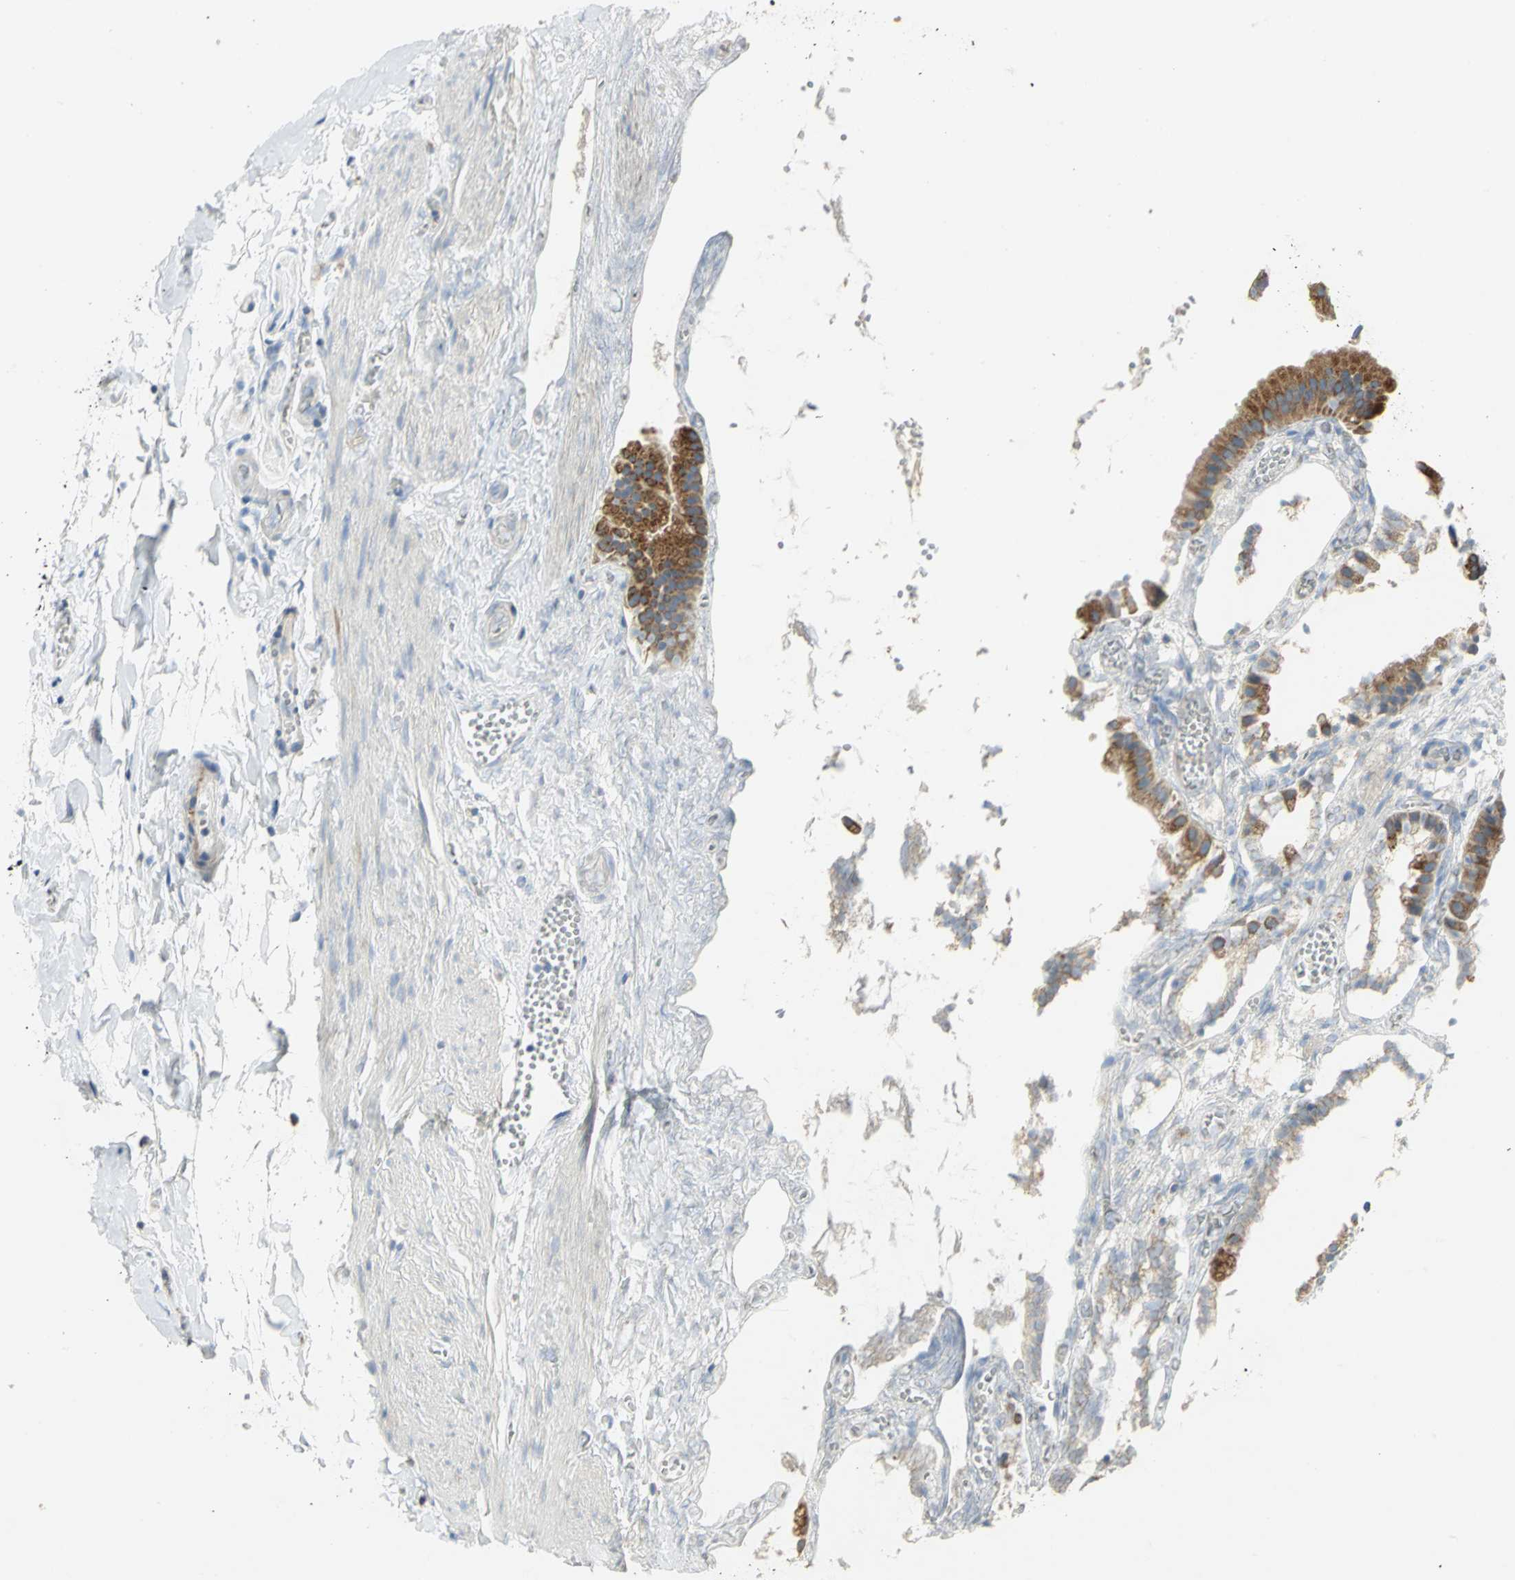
{"staining": {"intensity": "strong", "quantity": ">75%", "location": "cytoplasmic/membranous"}, "tissue": "gallbladder", "cell_type": "Glandular cells", "image_type": "normal", "snomed": [{"axis": "morphology", "description": "Normal tissue, NOS"}, {"axis": "topography", "description": "Gallbladder"}], "caption": "Human gallbladder stained for a protein (brown) demonstrates strong cytoplasmic/membranous positive expression in about >75% of glandular cells.", "gene": "TULP4", "patient": {"sex": "female", "age": 63}}